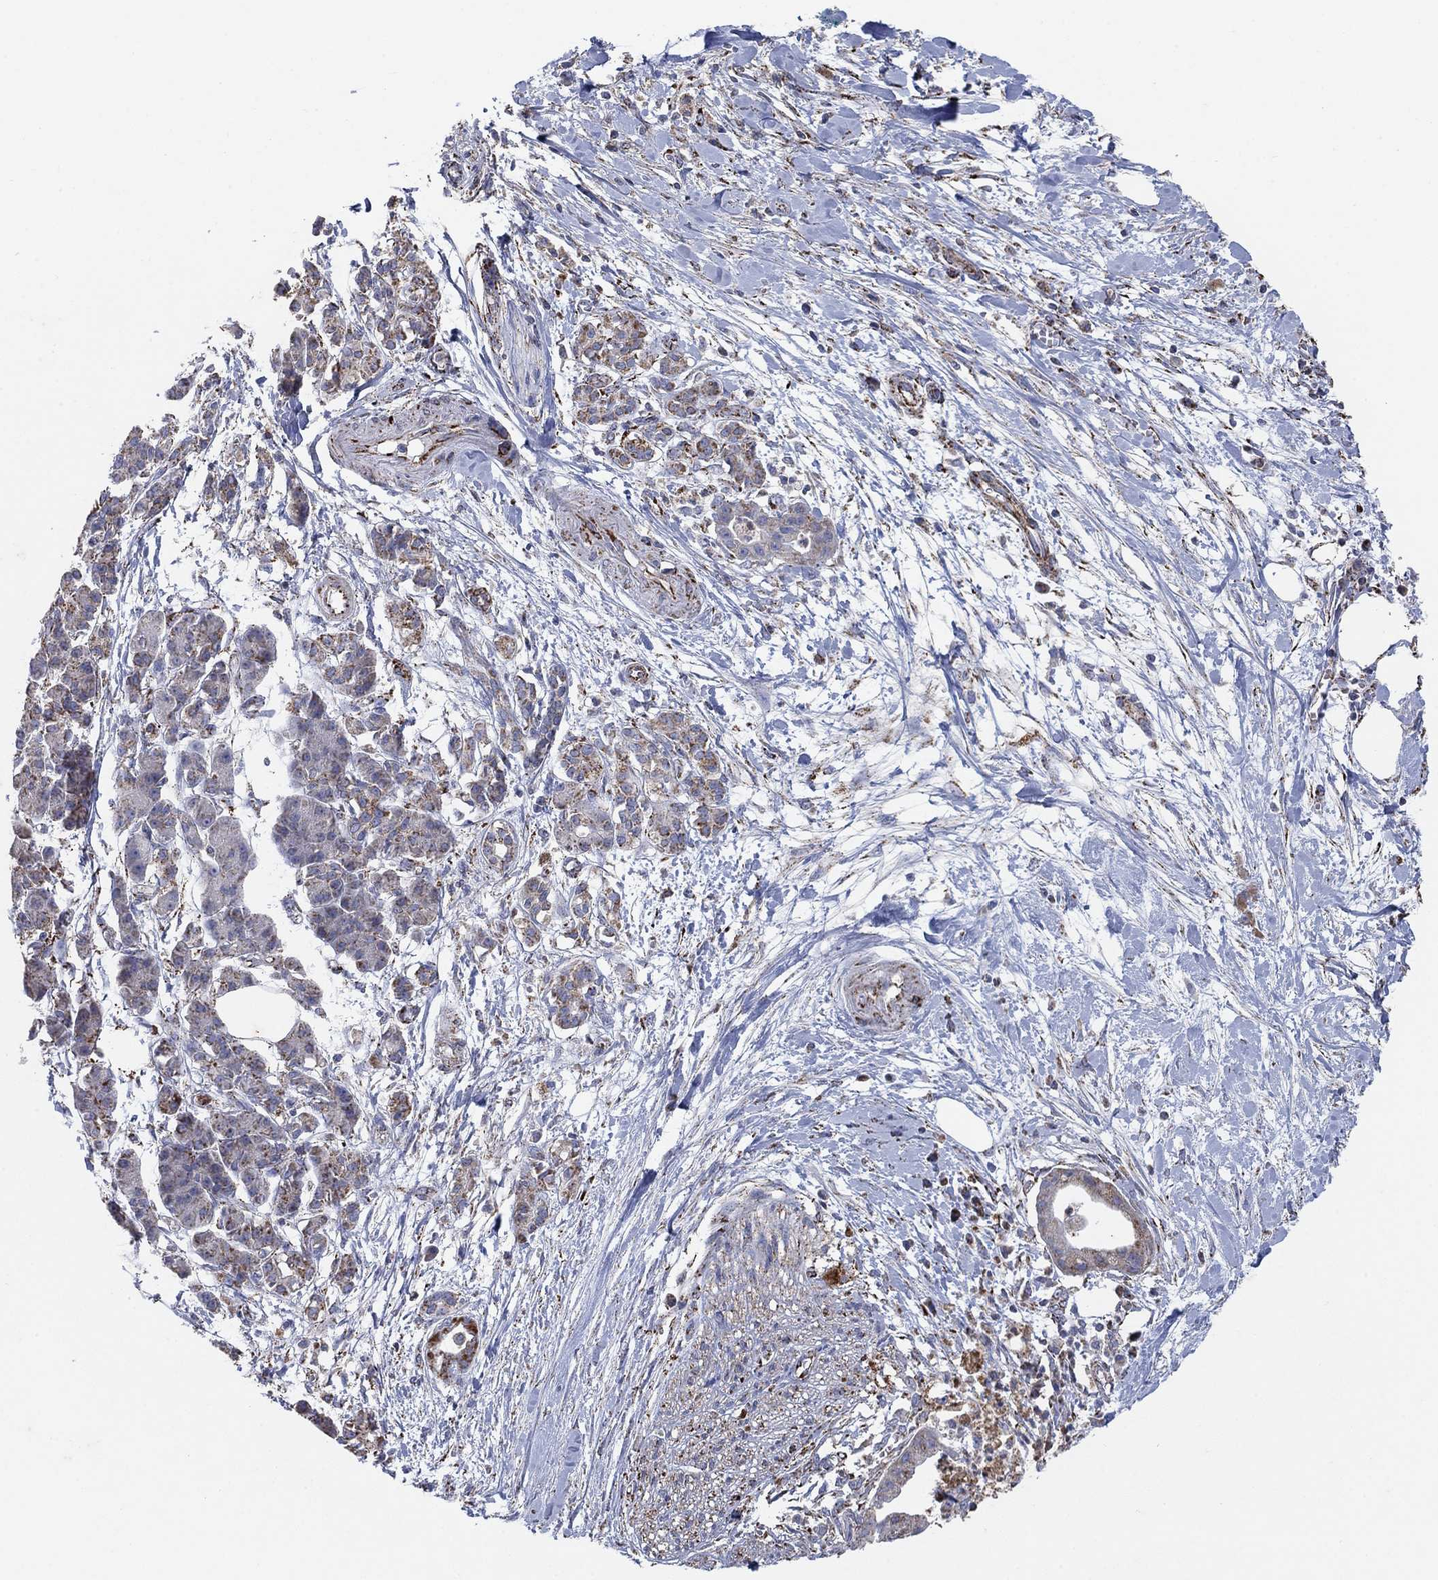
{"staining": {"intensity": "strong", "quantity": "<25%", "location": "cytoplasmic/membranous"}, "tissue": "pancreatic cancer", "cell_type": "Tumor cells", "image_type": "cancer", "snomed": [{"axis": "morphology", "description": "Normal tissue, NOS"}, {"axis": "morphology", "description": "Adenocarcinoma, NOS"}, {"axis": "topography", "description": "Lymph node"}, {"axis": "topography", "description": "Pancreas"}], "caption": "Immunohistochemistry photomicrograph of human pancreatic adenocarcinoma stained for a protein (brown), which shows medium levels of strong cytoplasmic/membranous expression in about <25% of tumor cells.", "gene": "PNPLA2", "patient": {"sex": "female", "age": 58}}